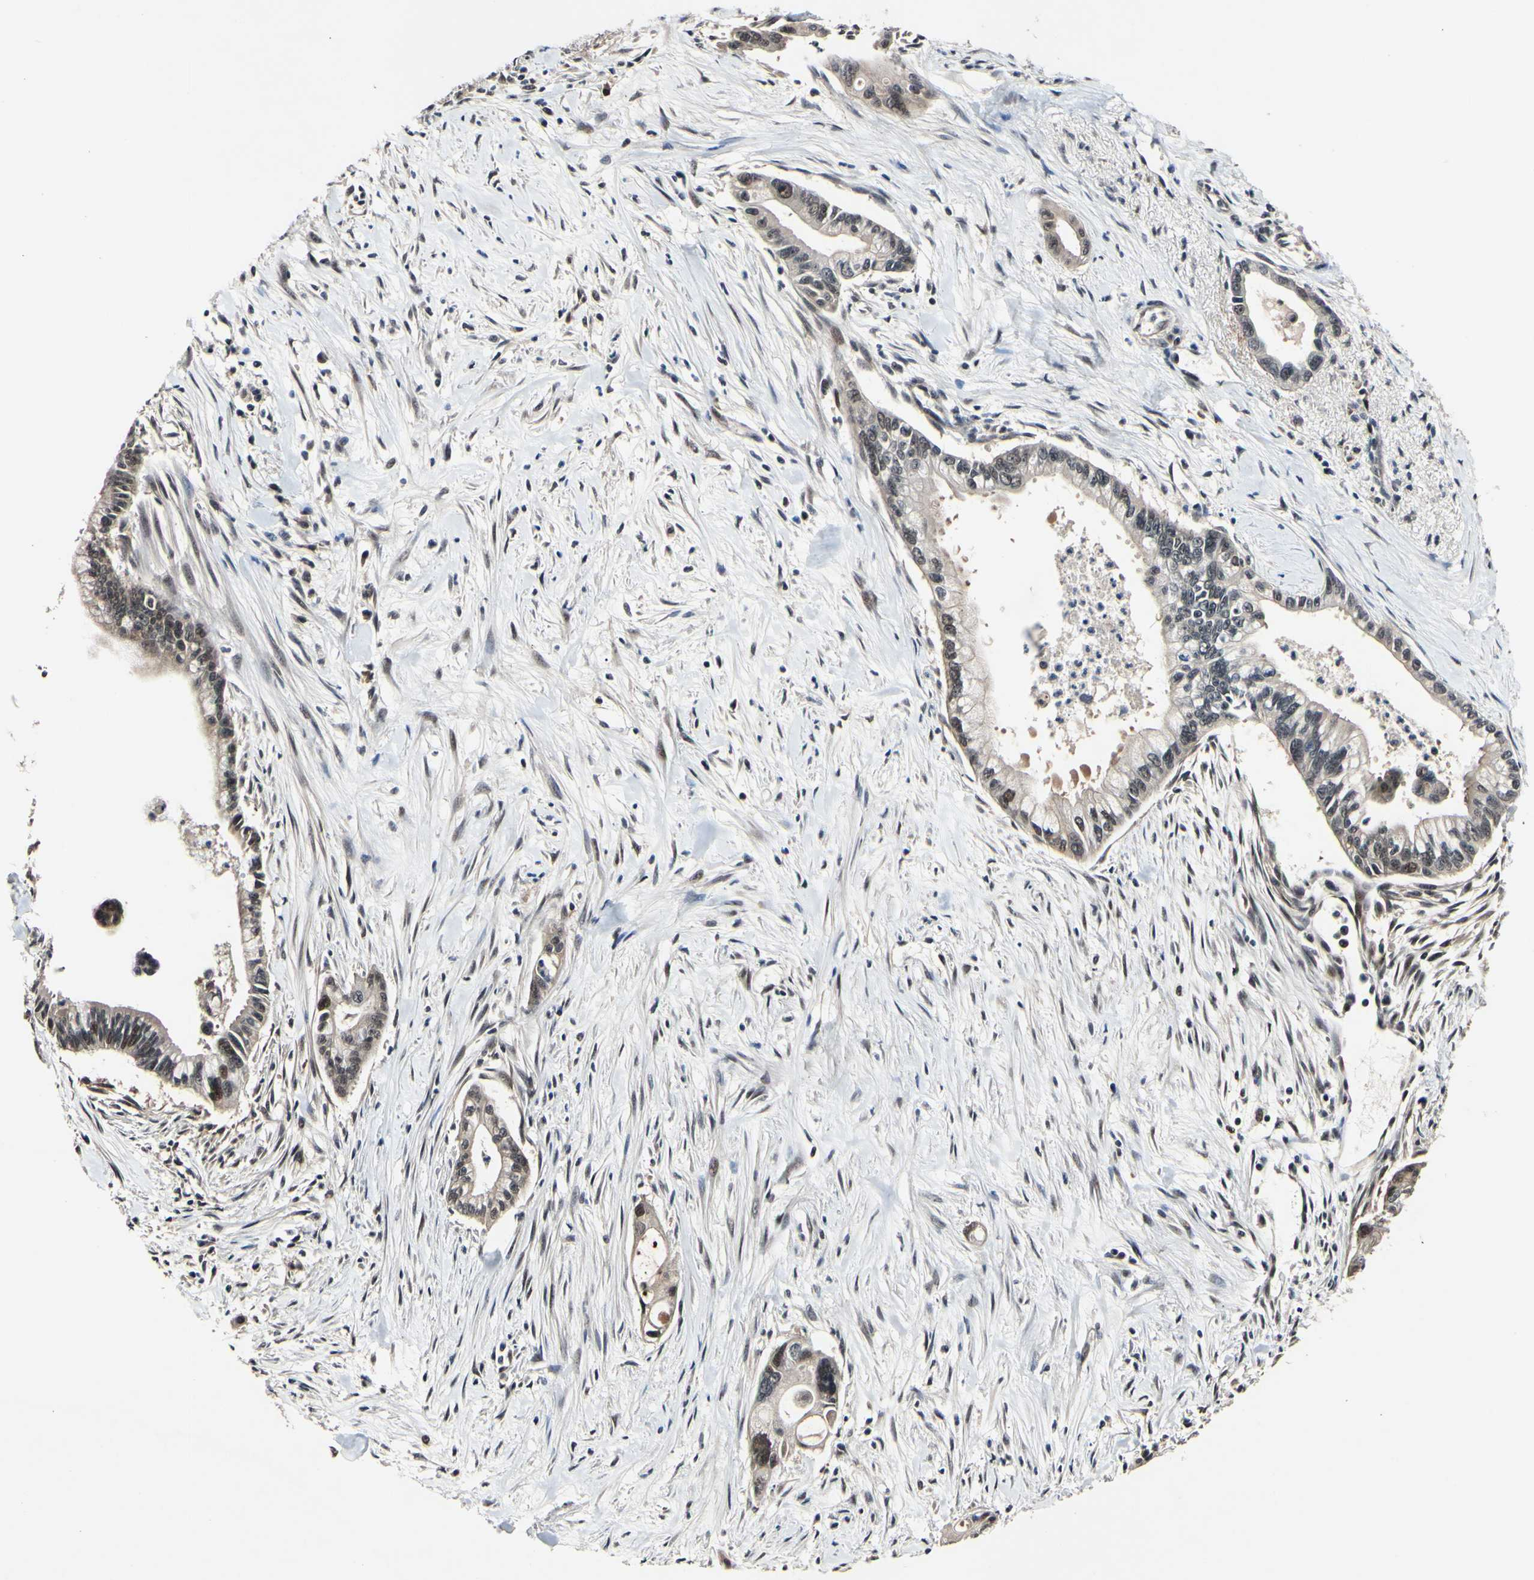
{"staining": {"intensity": "weak", "quantity": ">75%", "location": "cytoplasmic/membranous,nuclear"}, "tissue": "pancreatic cancer", "cell_type": "Tumor cells", "image_type": "cancer", "snomed": [{"axis": "morphology", "description": "Adenocarcinoma, NOS"}, {"axis": "topography", "description": "Pancreas"}], "caption": "Human pancreatic cancer stained with a protein marker displays weak staining in tumor cells.", "gene": "PSMD10", "patient": {"sex": "male", "age": 70}}